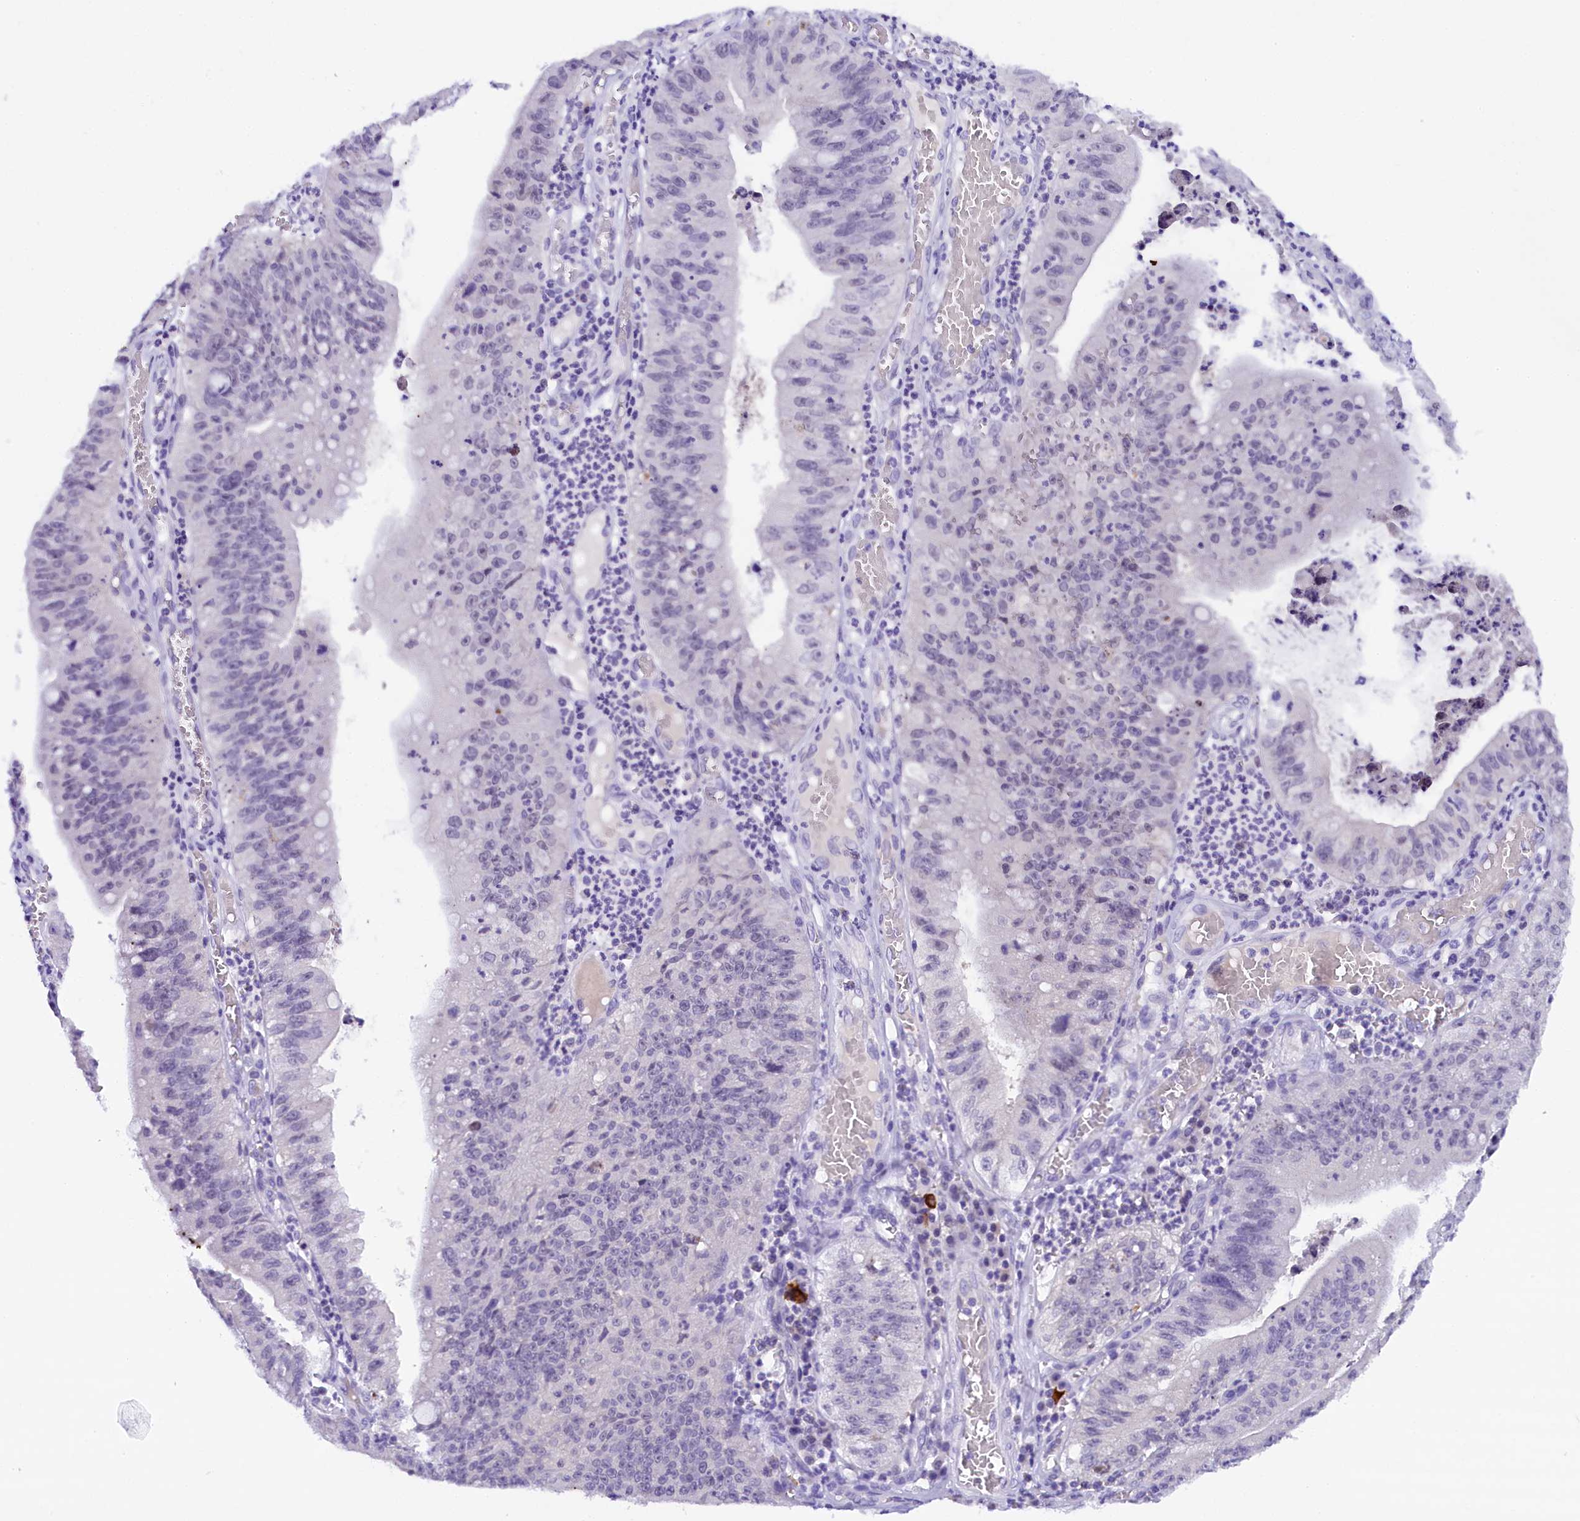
{"staining": {"intensity": "negative", "quantity": "none", "location": "none"}, "tissue": "stomach cancer", "cell_type": "Tumor cells", "image_type": "cancer", "snomed": [{"axis": "morphology", "description": "Adenocarcinoma, NOS"}, {"axis": "topography", "description": "Stomach"}], "caption": "This image is of stomach cancer (adenocarcinoma) stained with immunohistochemistry (IHC) to label a protein in brown with the nuclei are counter-stained blue. There is no expression in tumor cells.", "gene": "IQCN", "patient": {"sex": "male", "age": 59}}